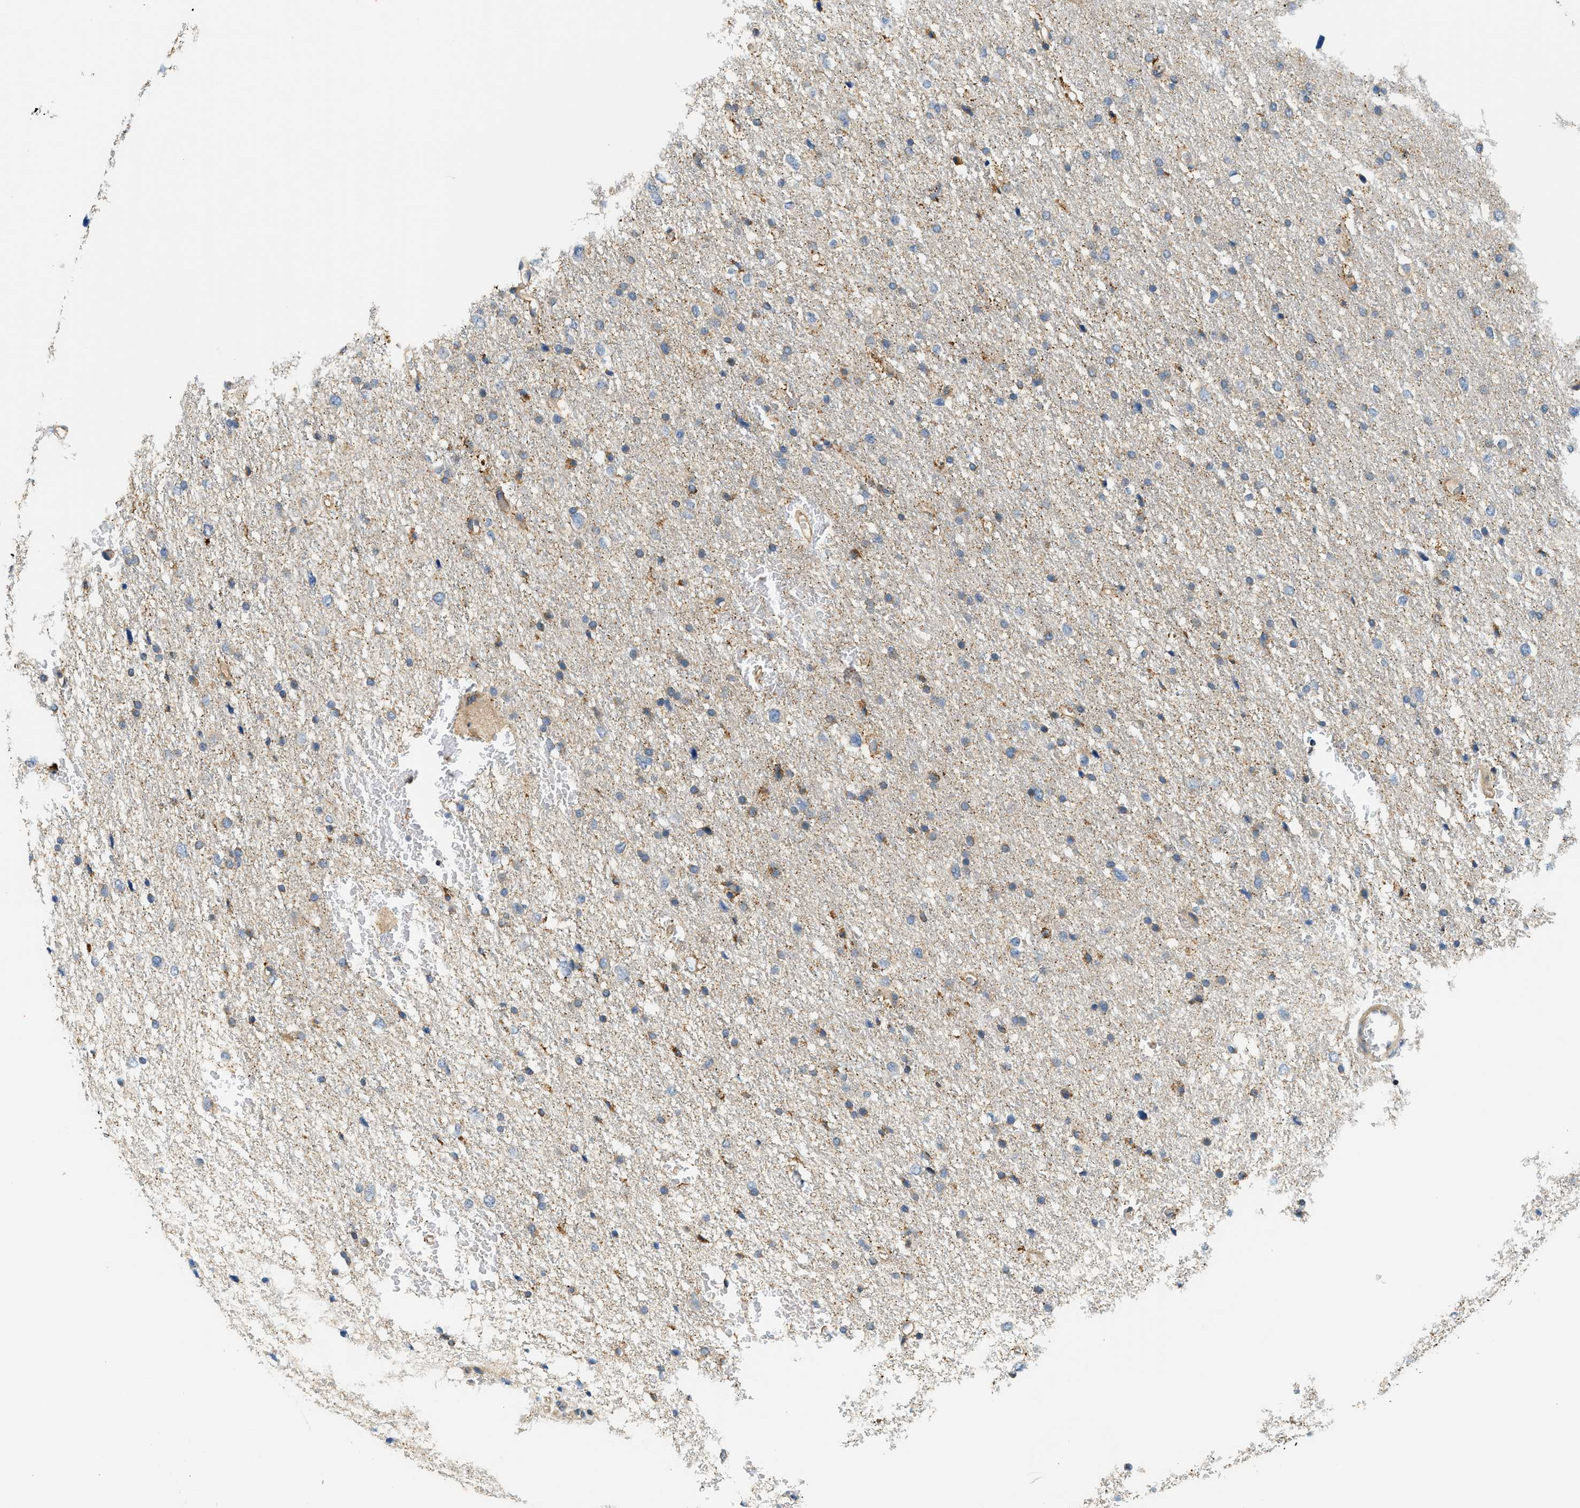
{"staining": {"intensity": "weak", "quantity": "<25%", "location": "cytoplasmic/membranous"}, "tissue": "glioma", "cell_type": "Tumor cells", "image_type": "cancer", "snomed": [{"axis": "morphology", "description": "Glioma, malignant, Low grade"}, {"axis": "topography", "description": "Brain"}], "caption": "Tumor cells are negative for protein expression in human glioma.", "gene": "KCNK1", "patient": {"sex": "female", "age": 37}}